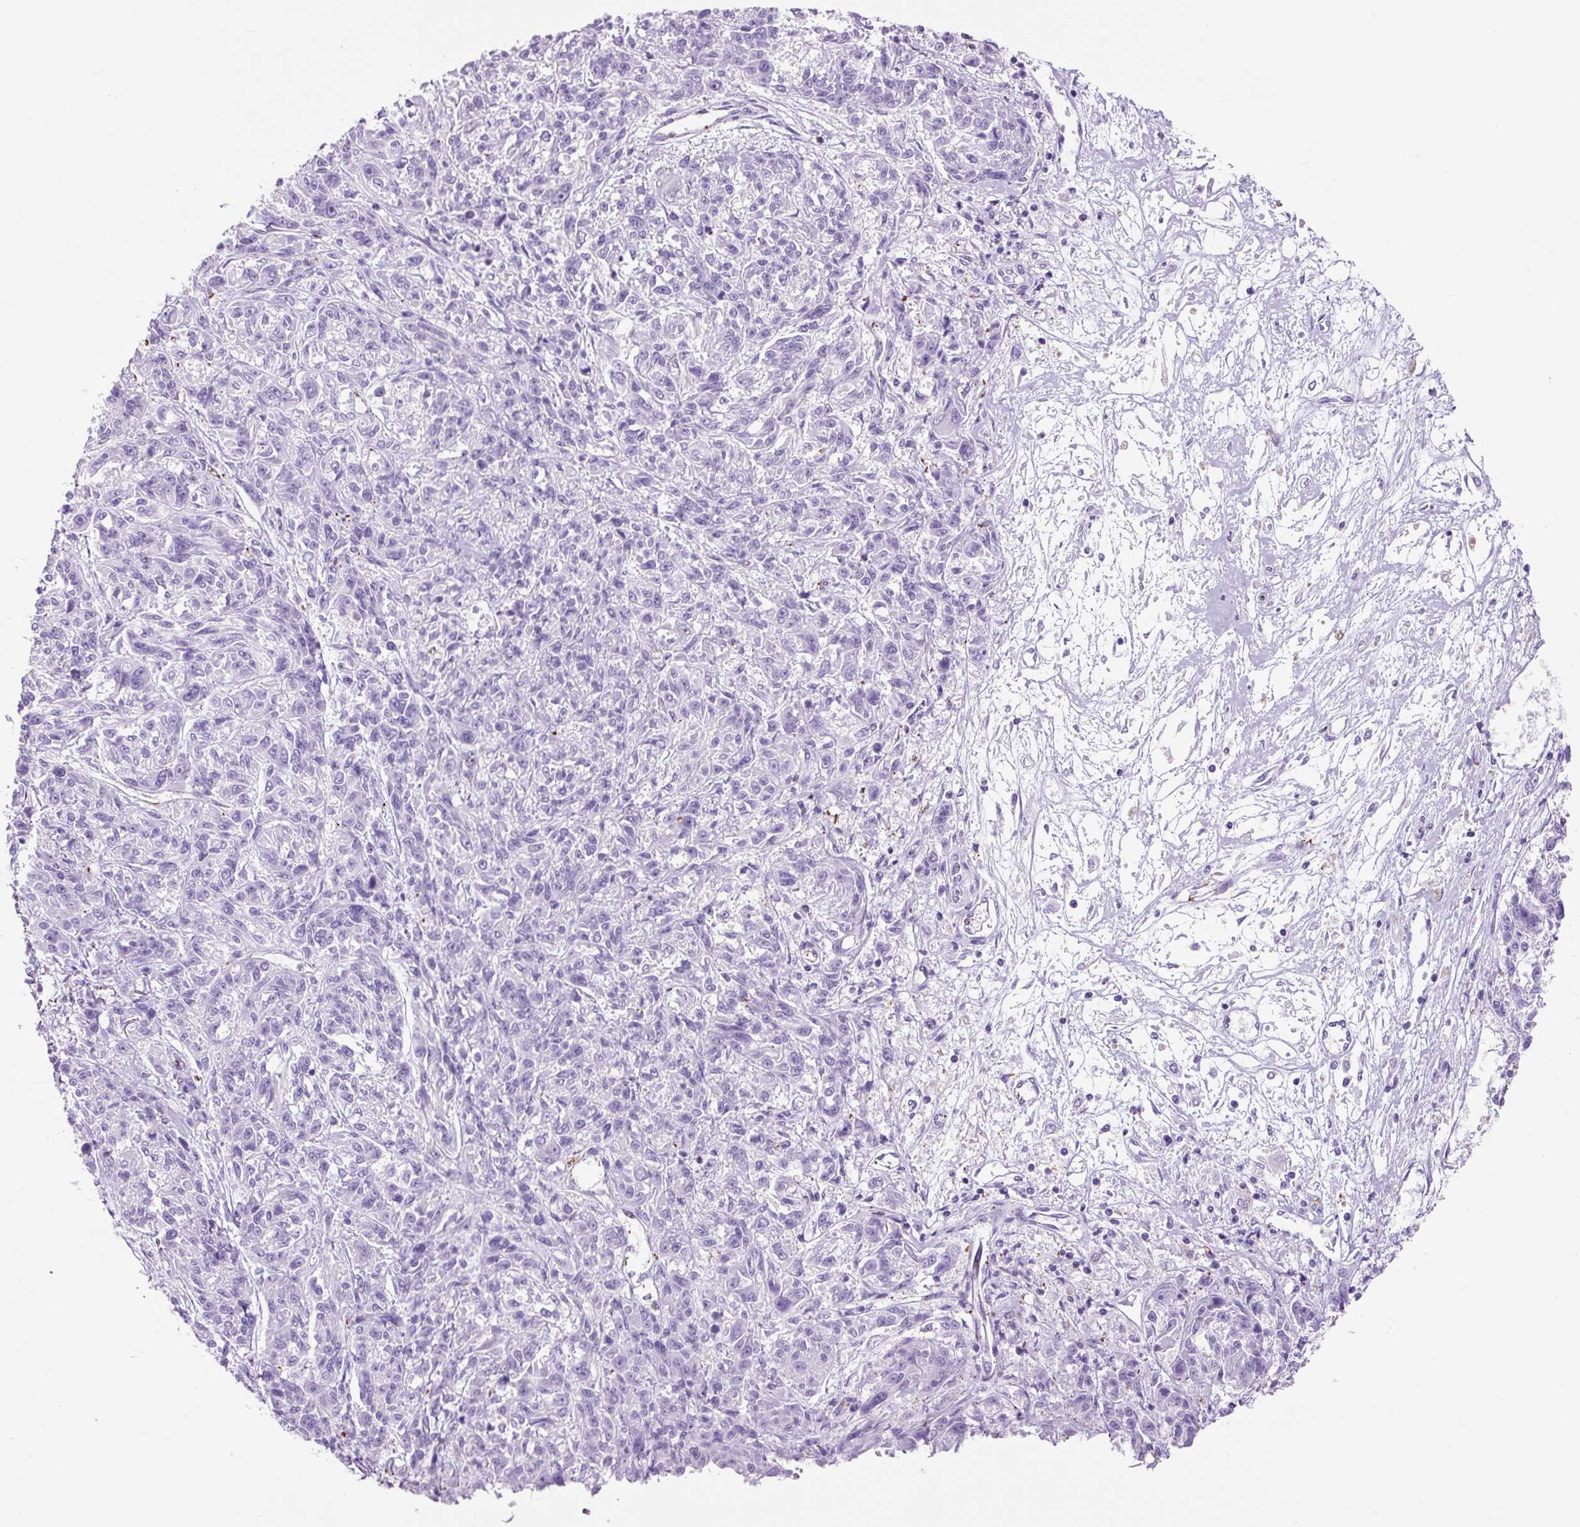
{"staining": {"intensity": "negative", "quantity": "none", "location": "none"}, "tissue": "melanoma", "cell_type": "Tumor cells", "image_type": "cancer", "snomed": [{"axis": "morphology", "description": "Malignant melanoma, NOS"}, {"axis": "topography", "description": "Skin"}], "caption": "IHC histopathology image of neoplastic tissue: human malignant melanoma stained with DAB demonstrates no significant protein staining in tumor cells.", "gene": "OR10A7", "patient": {"sex": "male", "age": 53}}